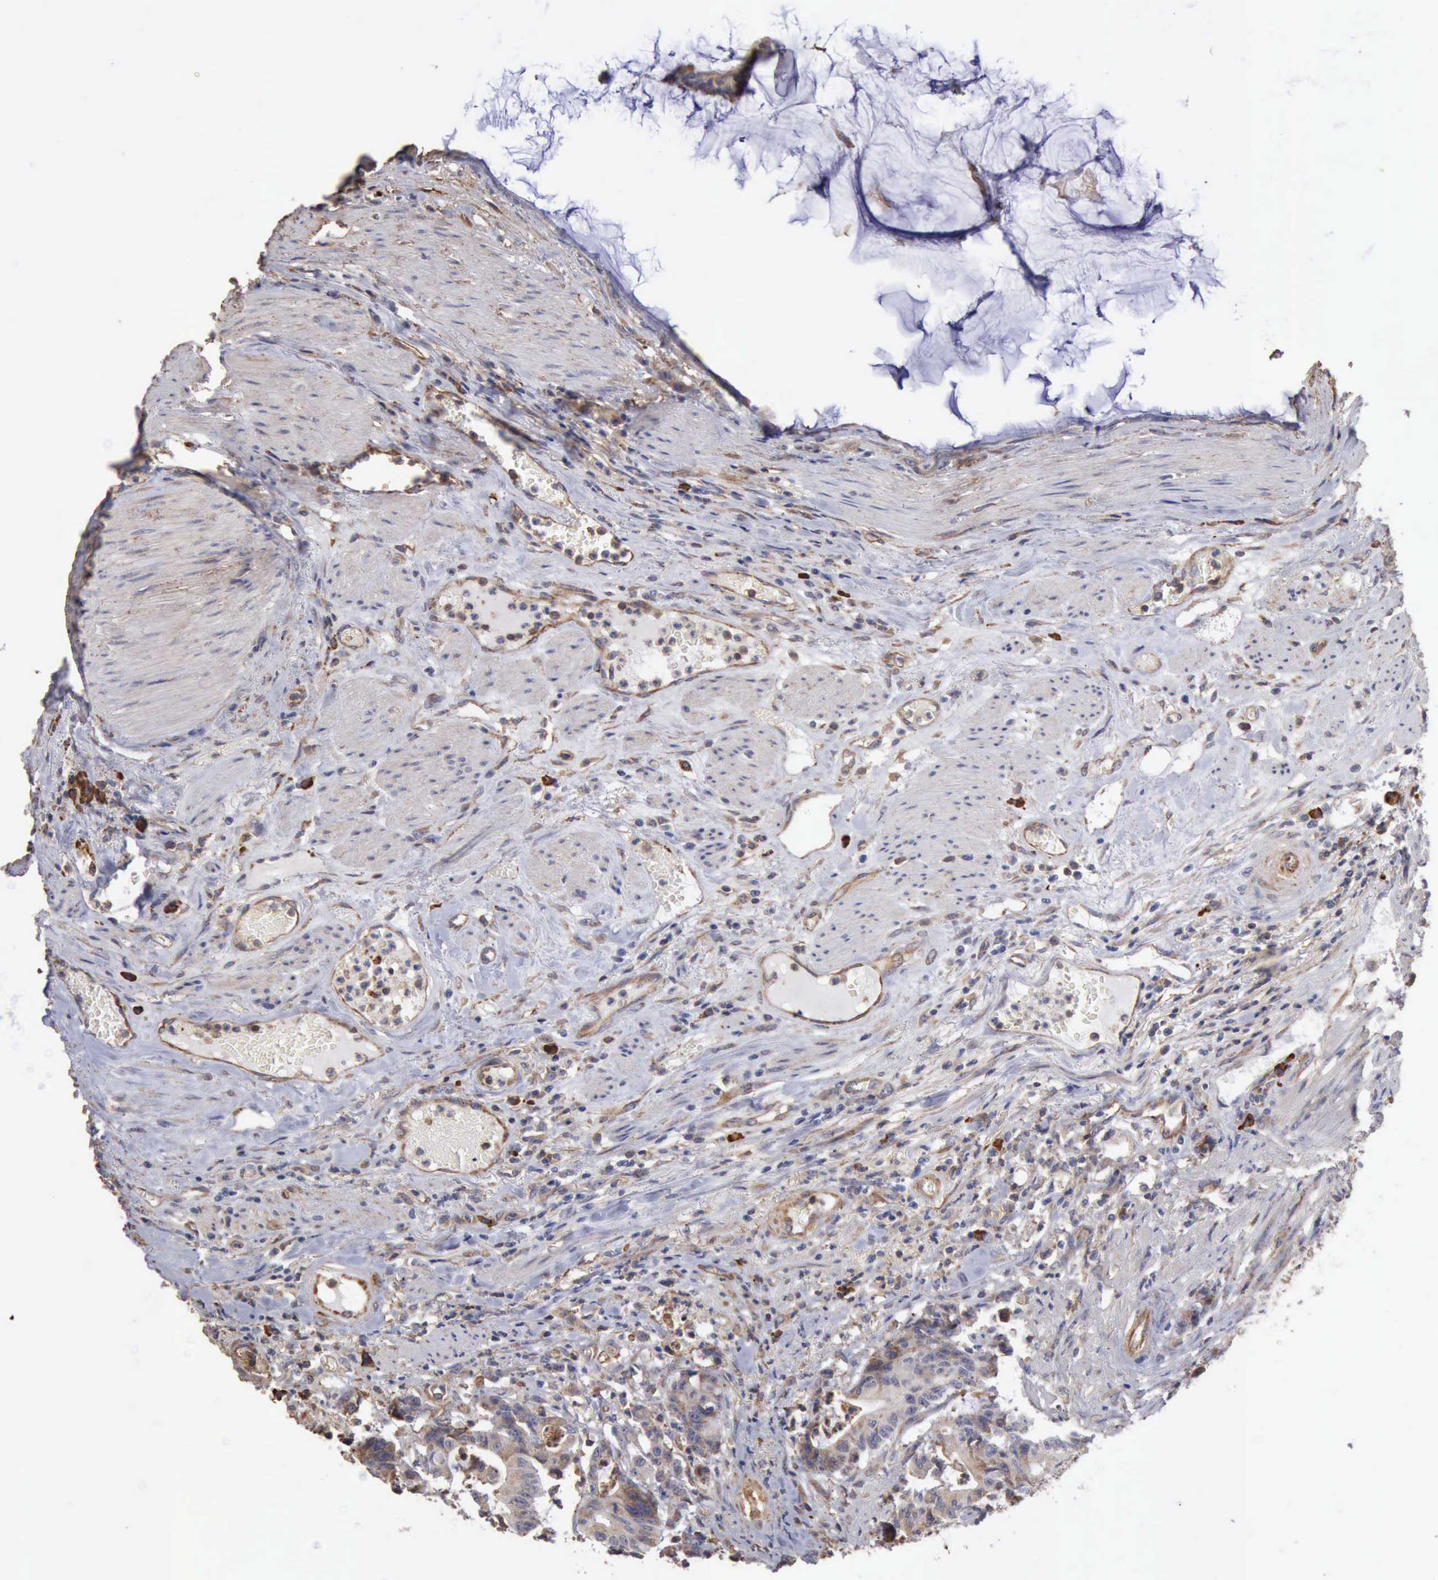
{"staining": {"intensity": "weak", "quantity": "25%-75%", "location": "cytoplasmic/membranous"}, "tissue": "colorectal cancer", "cell_type": "Tumor cells", "image_type": "cancer", "snomed": [{"axis": "morphology", "description": "Adenocarcinoma, NOS"}, {"axis": "topography", "description": "Colon"}], "caption": "An image of human colorectal adenocarcinoma stained for a protein demonstrates weak cytoplasmic/membranous brown staining in tumor cells. The protein is shown in brown color, while the nuclei are stained blue.", "gene": "GPR101", "patient": {"sex": "female", "age": 84}}